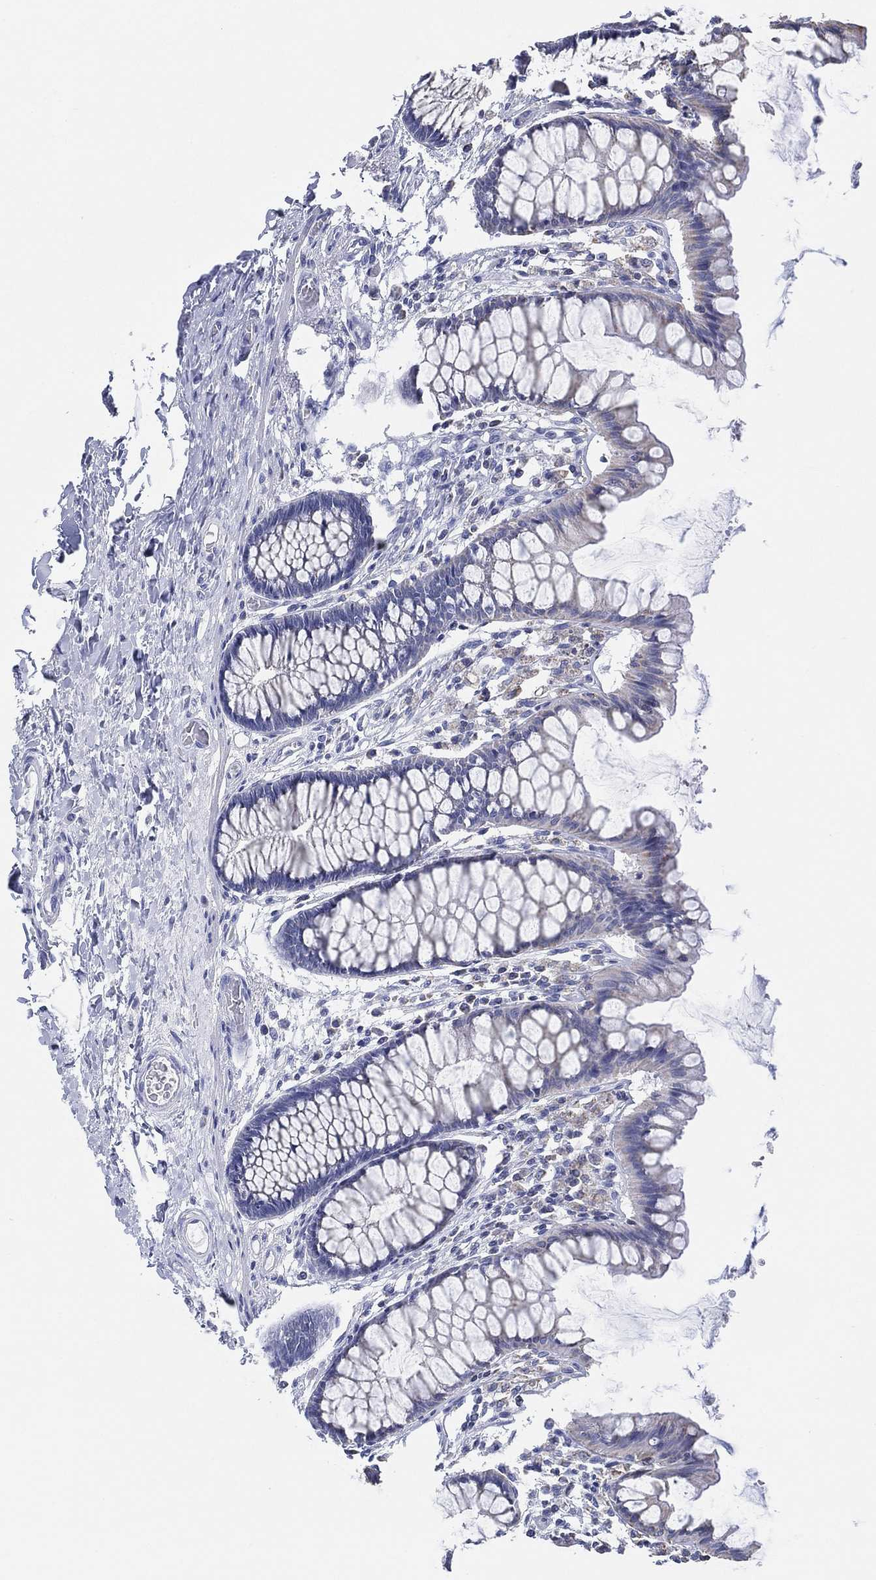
{"staining": {"intensity": "negative", "quantity": "none", "location": "none"}, "tissue": "colon", "cell_type": "Endothelial cells", "image_type": "normal", "snomed": [{"axis": "morphology", "description": "Normal tissue, NOS"}, {"axis": "topography", "description": "Colon"}], "caption": "Immunohistochemistry (IHC) of benign human colon reveals no staining in endothelial cells.", "gene": "CFTR", "patient": {"sex": "female", "age": 65}}